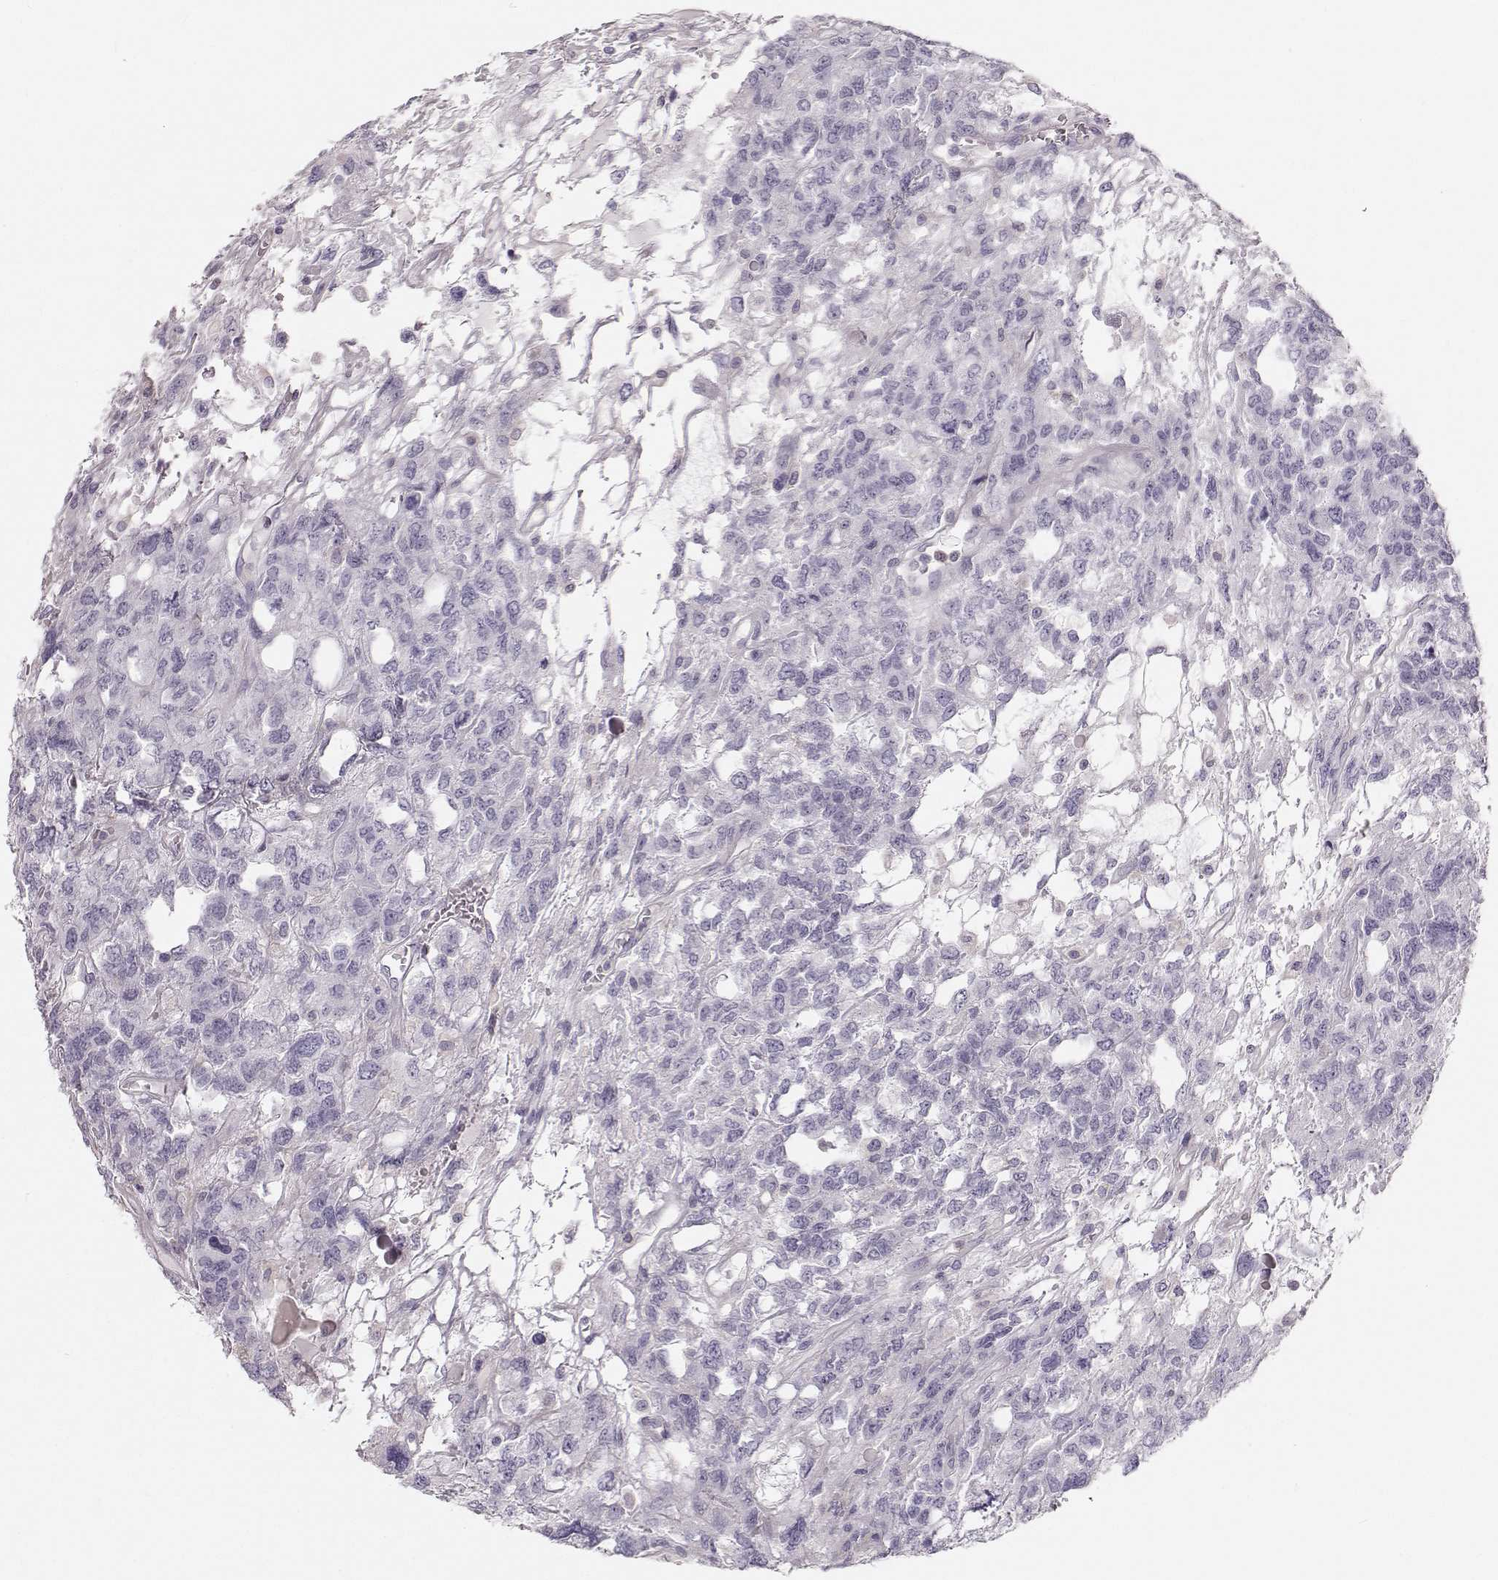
{"staining": {"intensity": "negative", "quantity": "none", "location": "none"}, "tissue": "testis cancer", "cell_type": "Tumor cells", "image_type": "cancer", "snomed": [{"axis": "morphology", "description": "Seminoma, NOS"}, {"axis": "topography", "description": "Testis"}], "caption": "High magnification brightfield microscopy of testis cancer (seminoma) stained with DAB (brown) and counterstained with hematoxylin (blue): tumor cells show no significant positivity.", "gene": "RUNDC3A", "patient": {"sex": "male", "age": 52}}